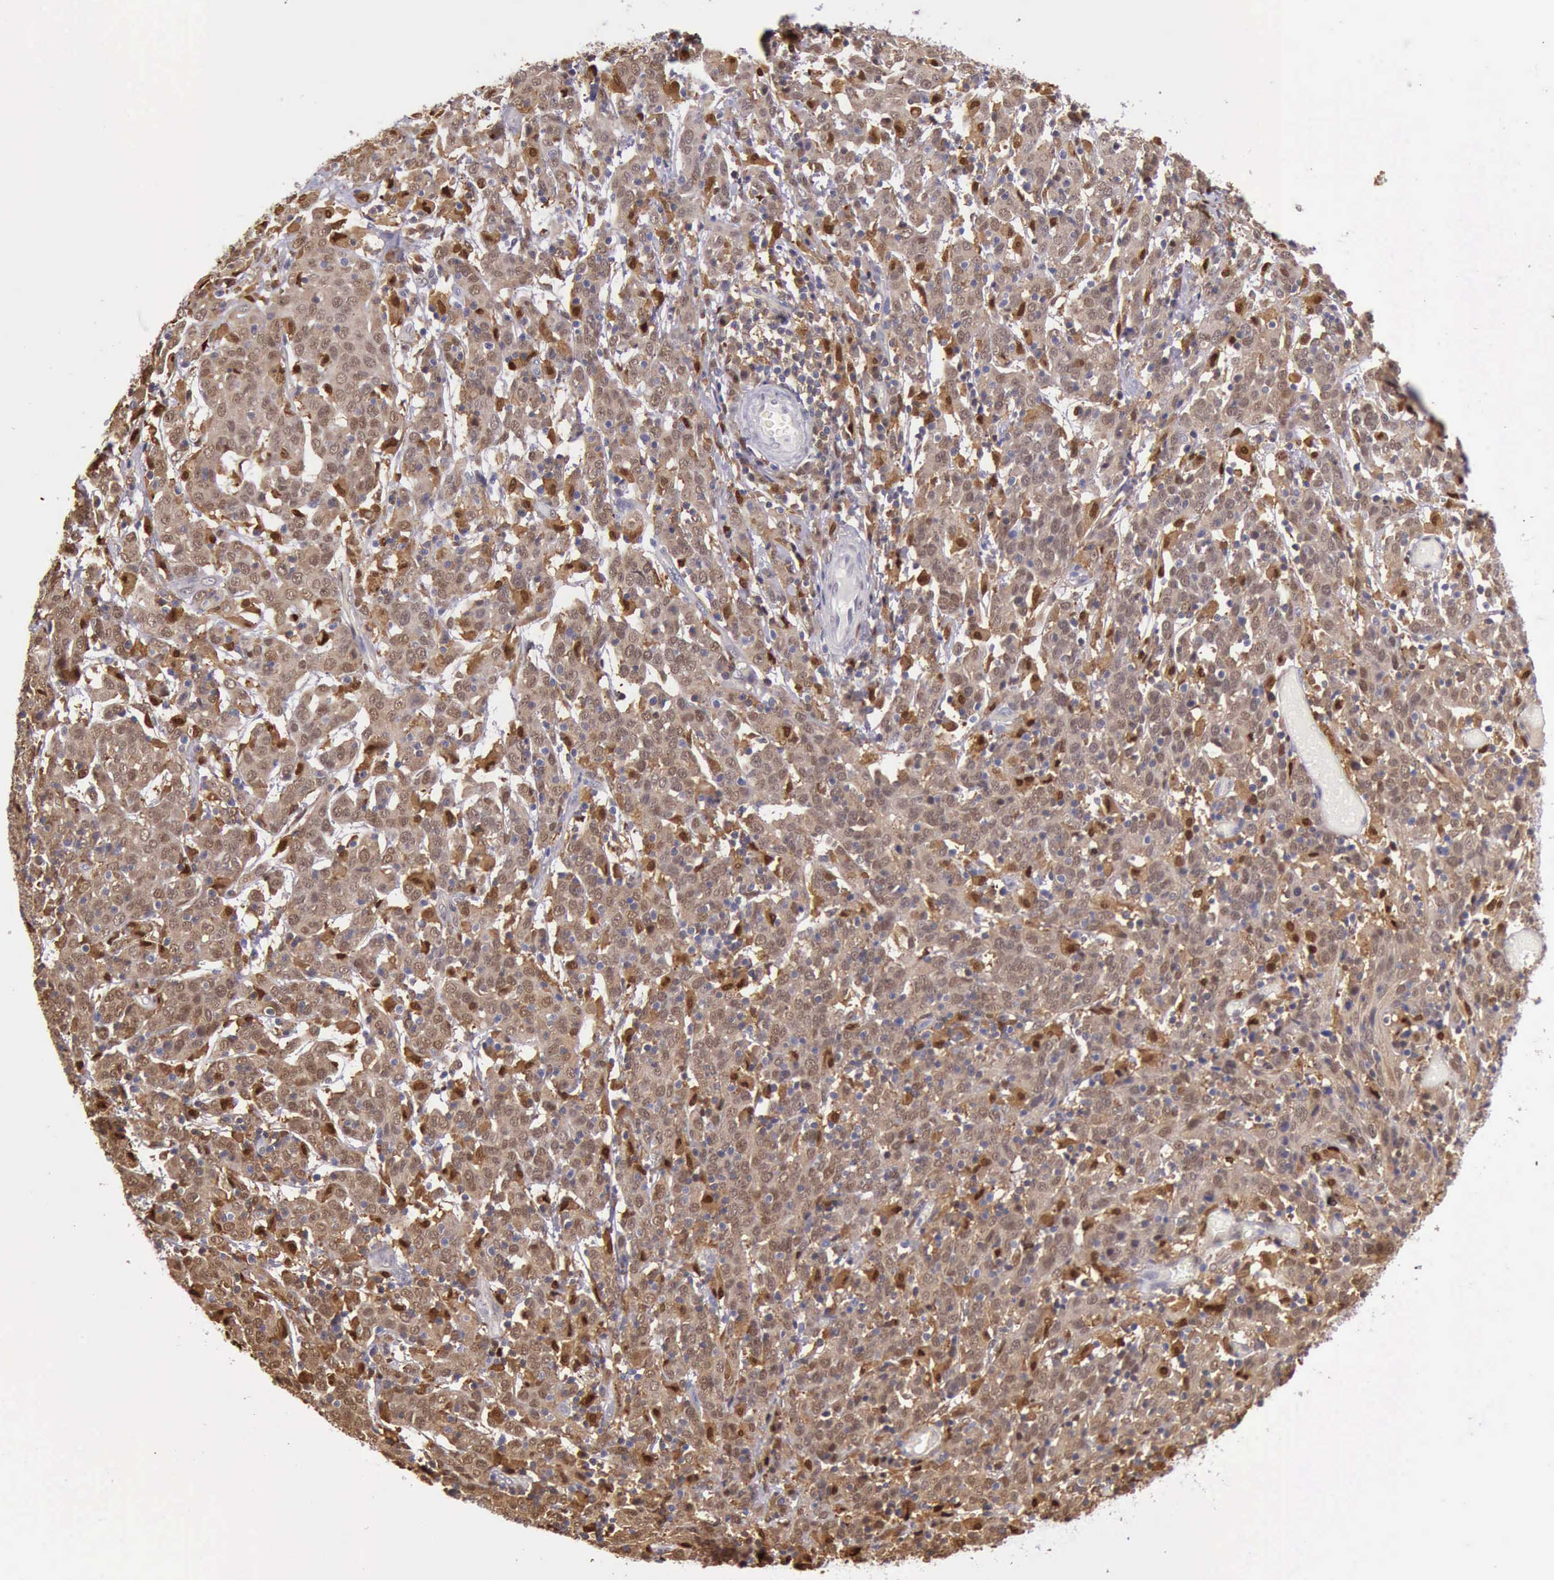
{"staining": {"intensity": "strong", "quantity": "25%-75%", "location": "cytoplasmic/membranous,nuclear"}, "tissue": "cervical cancer", "cell_type": "Tumor cells", "image_type": "cancer", "snomed": [{"axis": "morphology", "description": "Normal tissue, NOS"}, {"axis": "morphology", "description": "Squamous cell carcinoma, NOS"}, {"axis": "topography", "description": "Cervix"}], "caption": "IHC staining of cervical cancer (squamous cell carcinoma), which reveals high levels of strong cytoplasmic/membranous and nuclear staining in approximately 25%-75% of tumor cells indicating strong cytoplasmic/membranous and nuclear protein positivity. The staining was performed using DAB (brown) for protein detection and nuclei were counterstained in hematoxylin (blue).", "gene": "TYMP", "patient": {"sex": "female", "age": 67}}